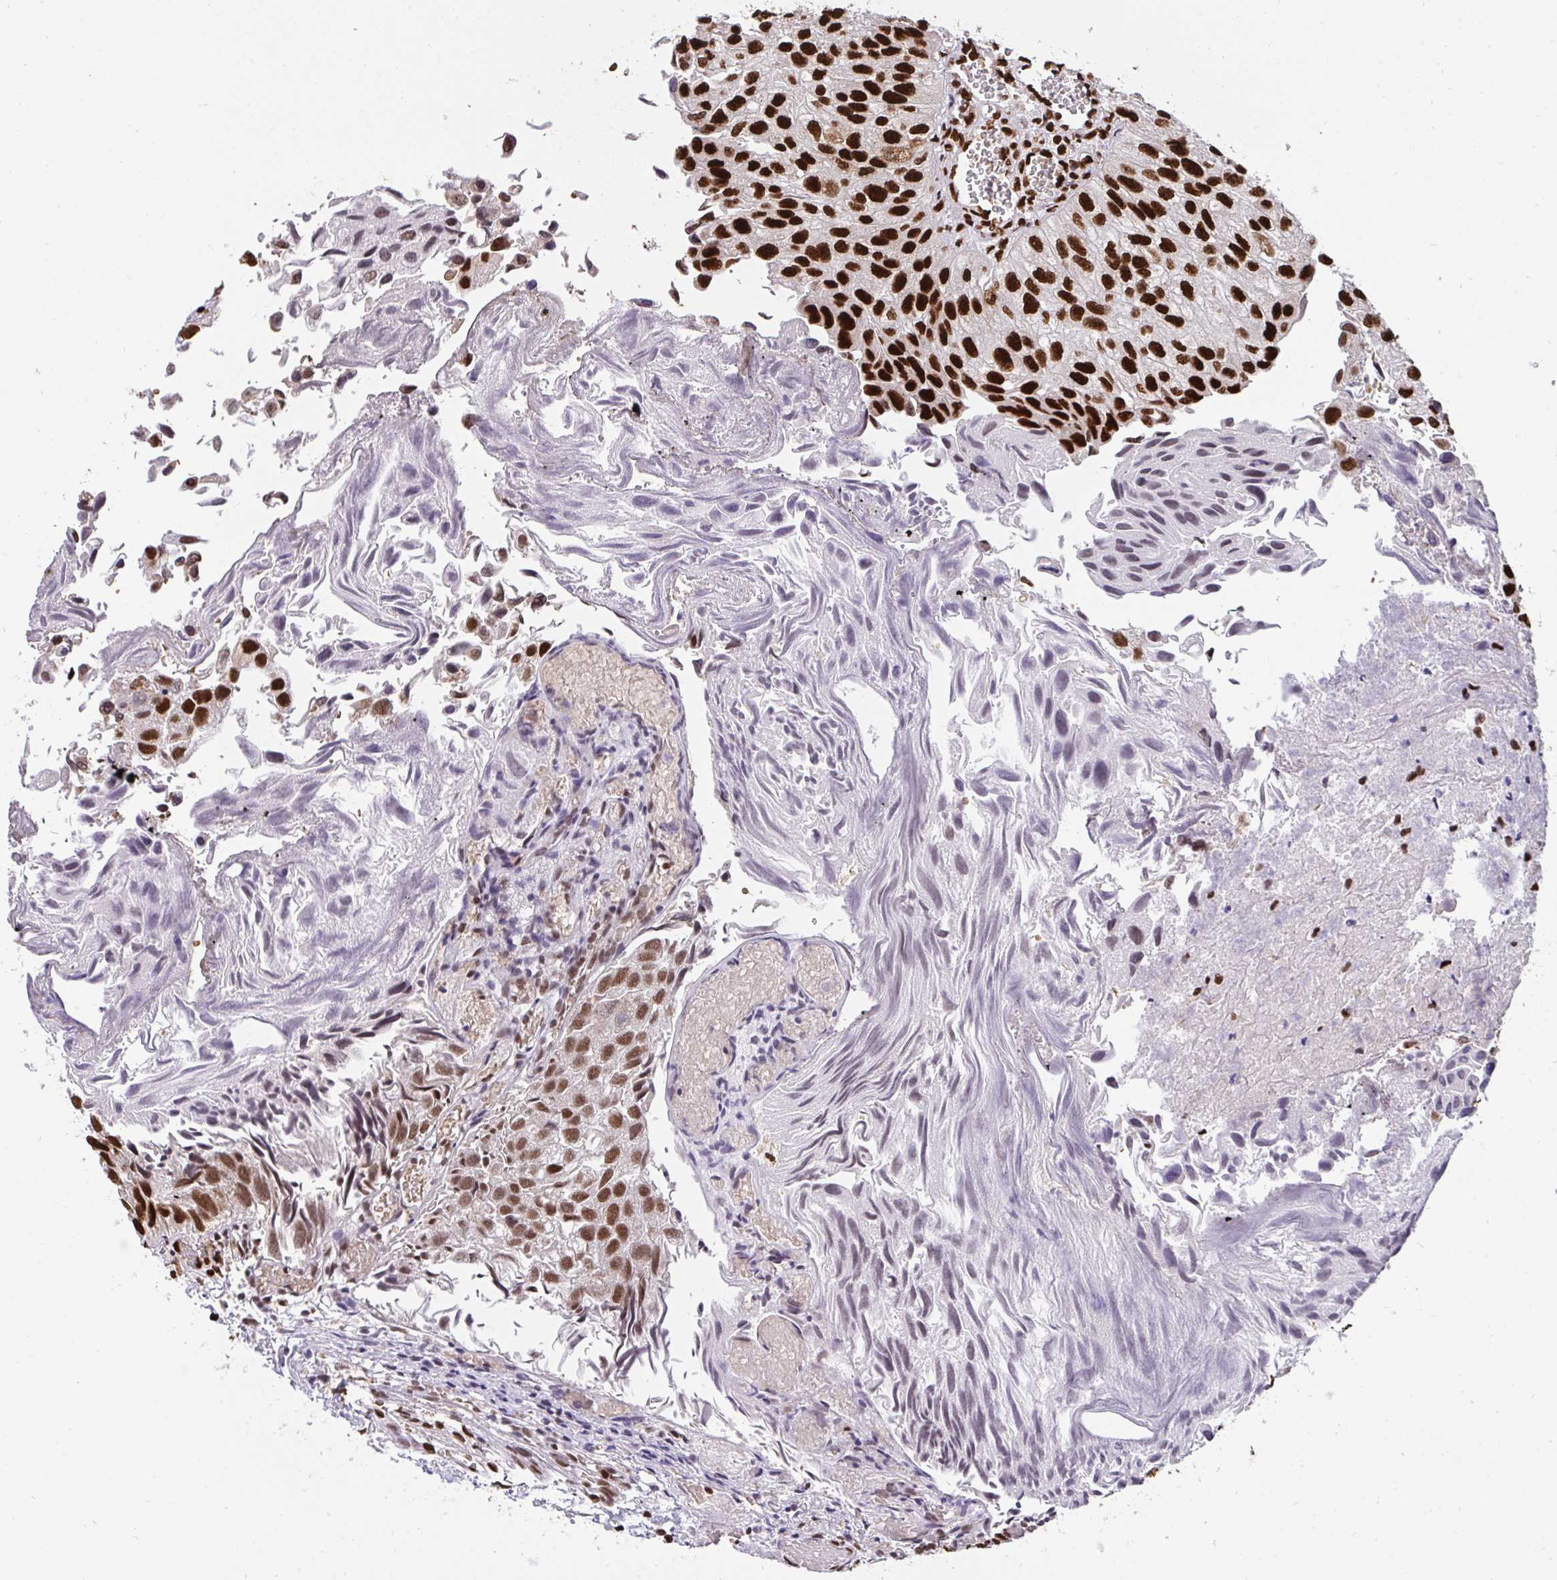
{"staining": {"intensity": "strong", "quantity": ">75%", "location": "nuclear"}, "tissue": "urothelial cancer", "cell_type": "Tumor cells", "image_type": "cancer", "snomed": [{"axis": "morphology", "description": "Urothelial carcinoma, Low grade"}, {"axis": "topography", "description": "Urinary bladder"}], "caption": "This is a histology image of immunohistochemistry staining of urothelial carcinoma (low-grade), which shows strong expression in the nuclear of tumor cells.", "gene": "HNRNPL", "patient": {"sex": "female", "age": 89}}